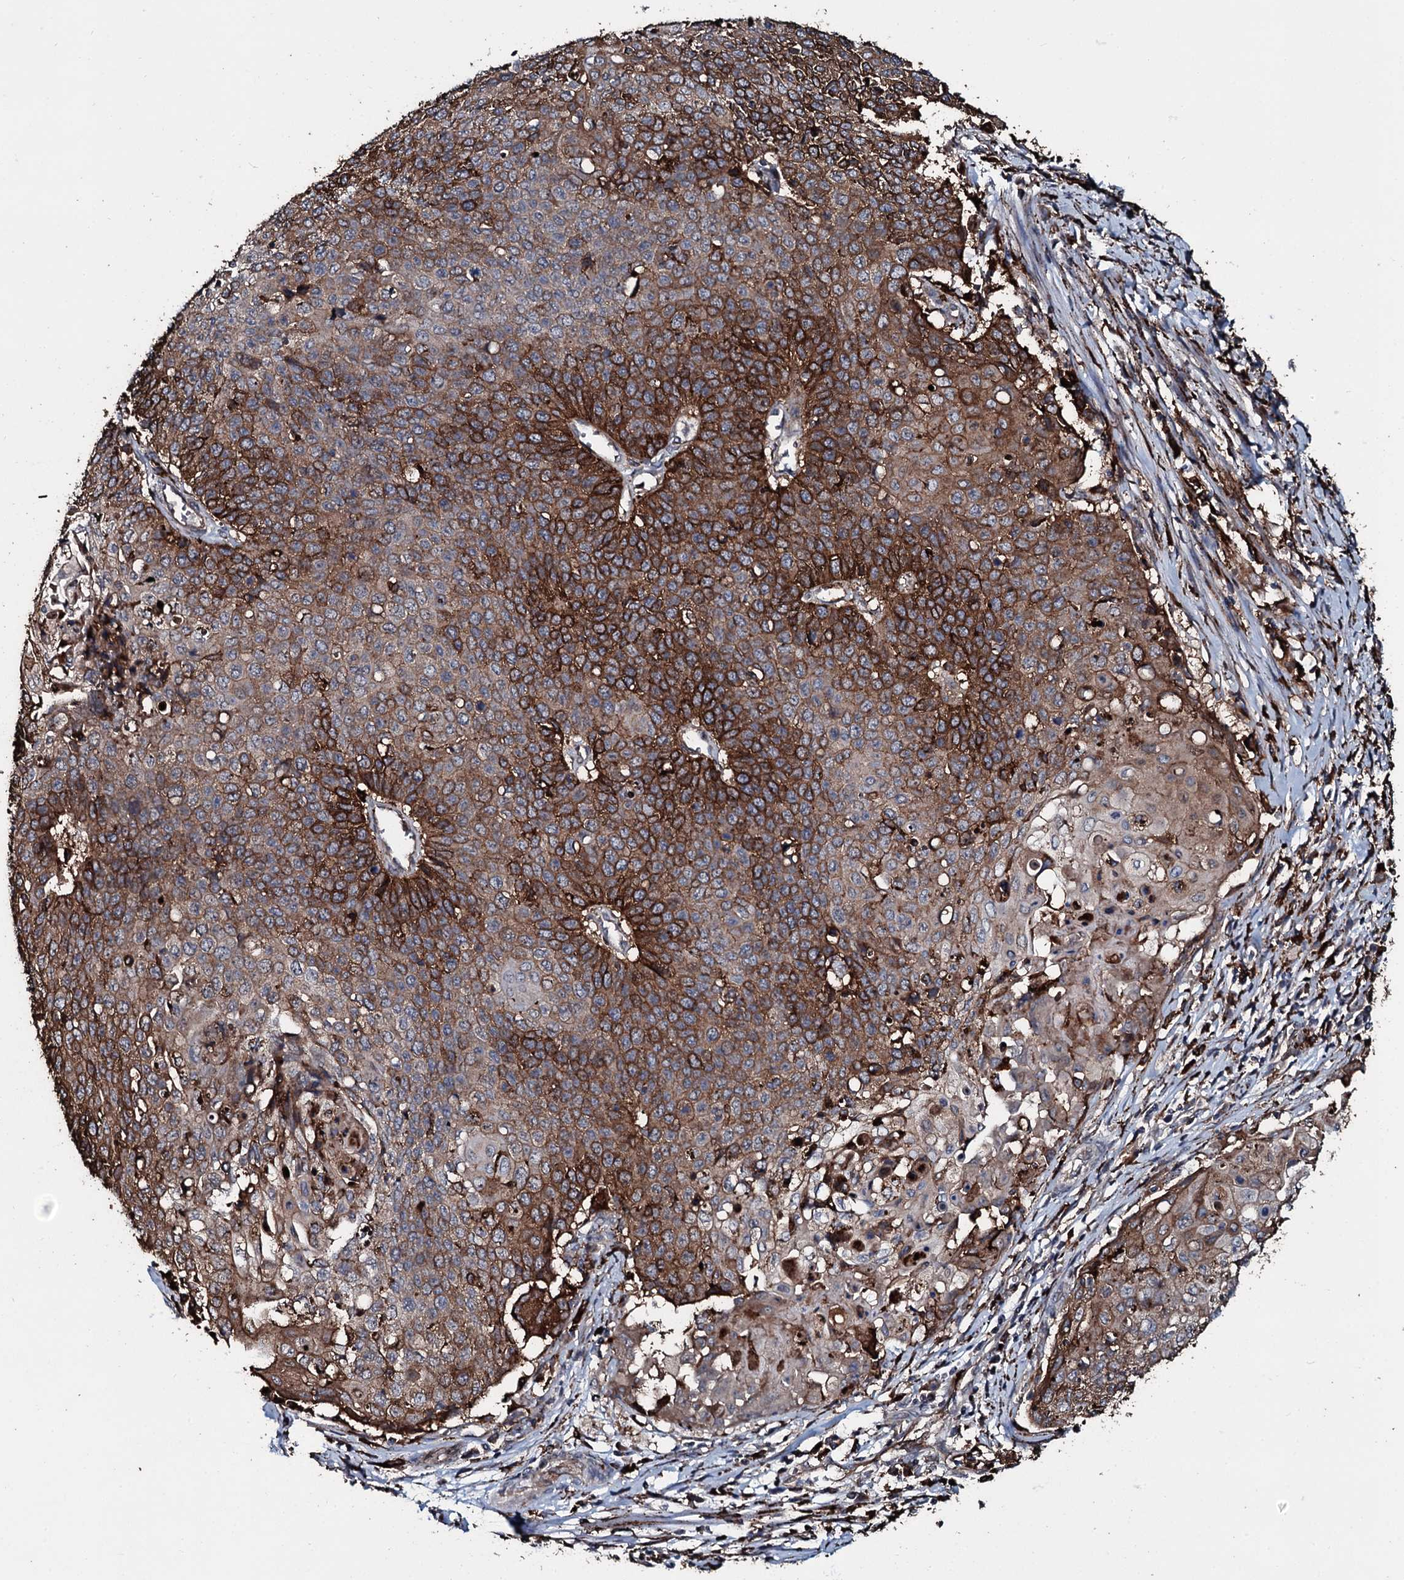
{"staining": {"intensity": "strong", "quantity": "25%-75%", "location": "cytoplasmic/membranous"}, "tissue": "cervical cancer", "cell_type": "Tumor cells", "image_type": "cancer", "snomed": [{"axis": "morphology", "description": "Squamous cell carcinoma, NOS"}, {"axis": "topography", "description": "Cervix"}], "caption": "Immunohistochemical staining of human cervical cancer (squamous cell carcinoma) demonstrates high levels of strong cytoplasmic/membranous expression in about 25%-75% of tumor cells.", "gene": "TPGS2", "patient": {"sex": "female", "age": 39}}